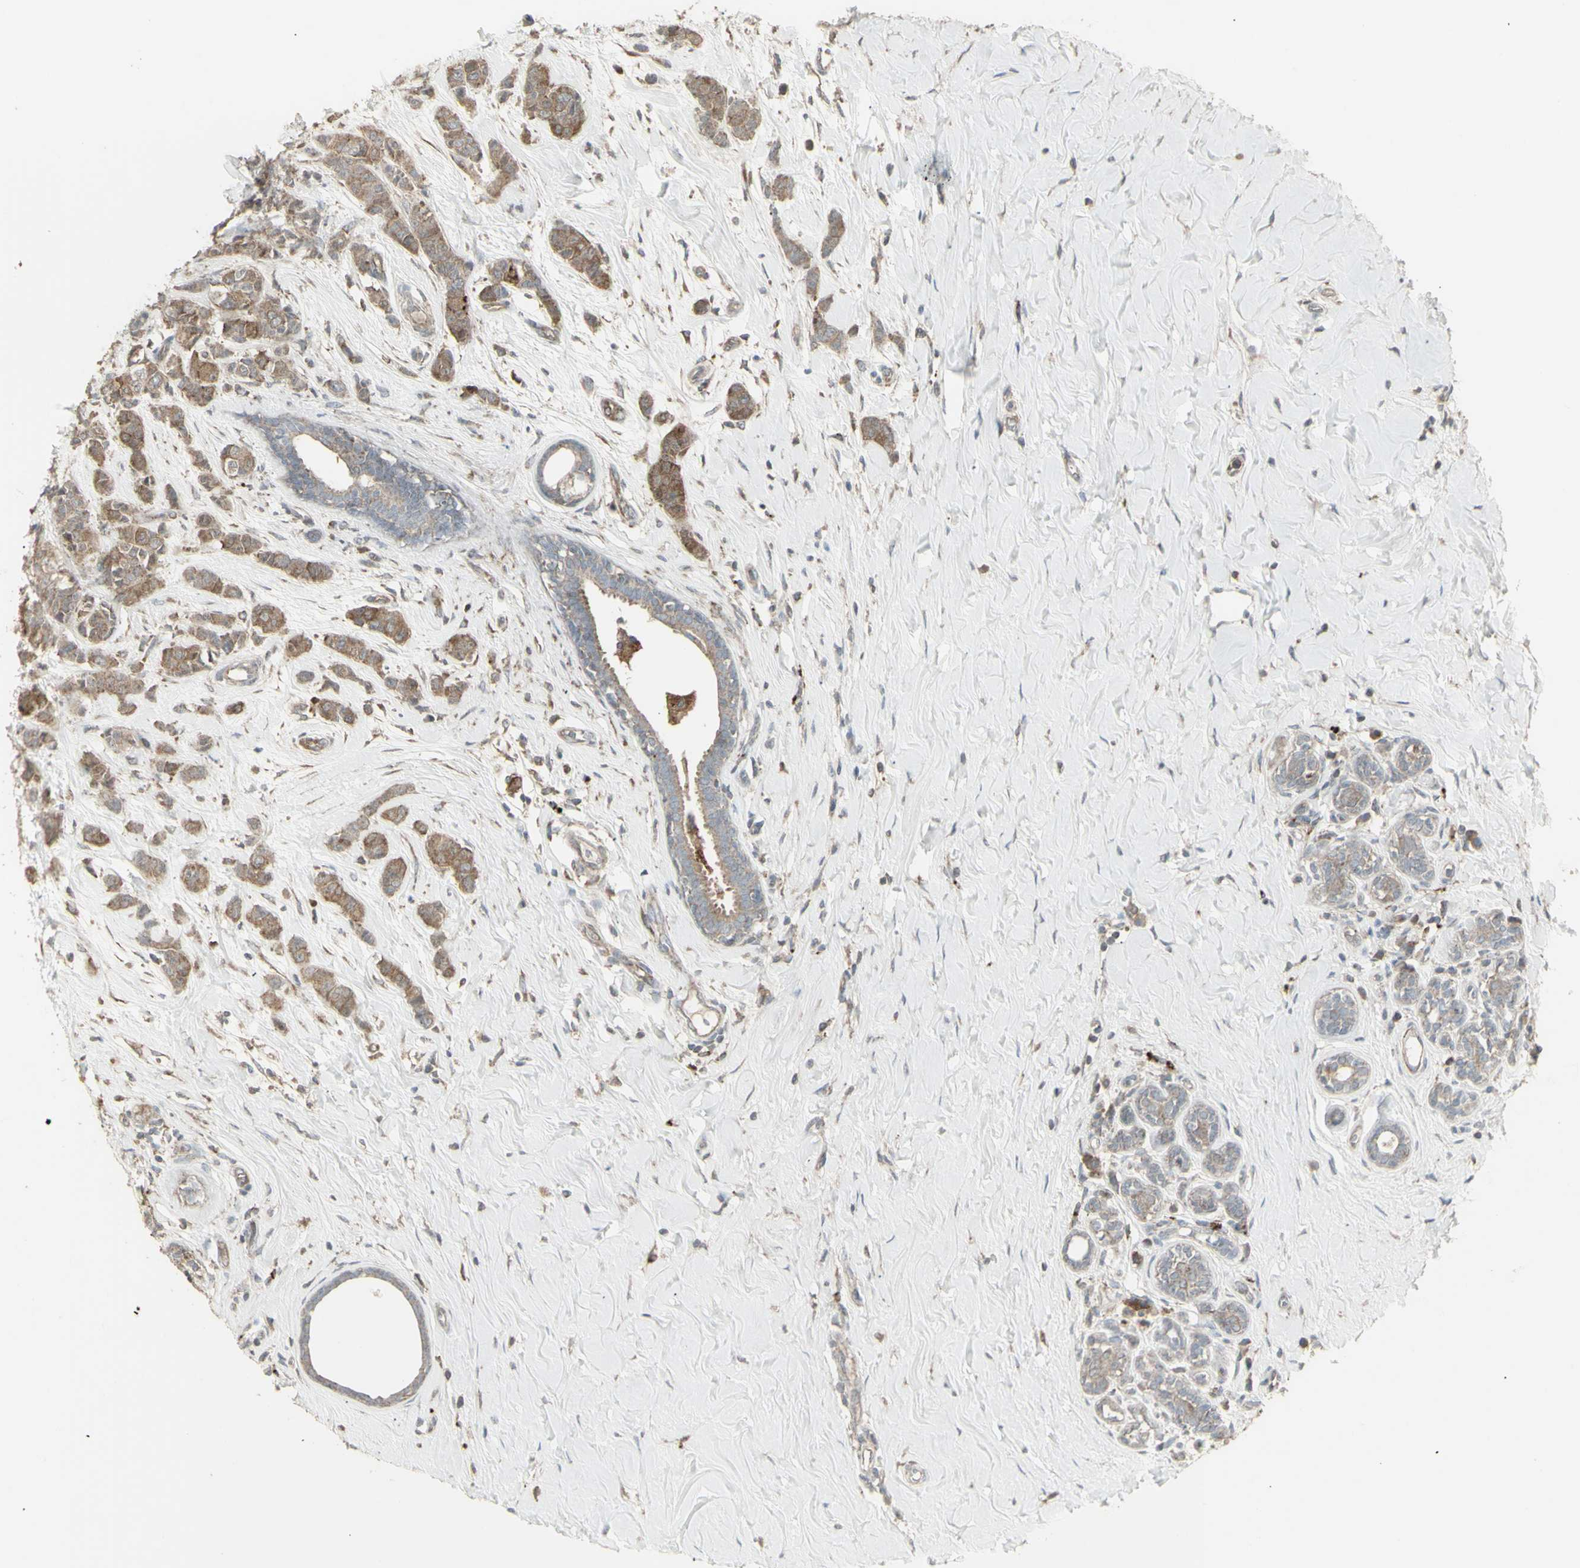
{"staining": {"intensity": "moderate", "quantity": ">75%", "location": "cytoplasmic/membranous"}, "tissue": "breast cancer", "cell_type": "Tumor cells", "image_type": "cancer", "snomed": [{"axis": "morphology", "description": "Normal tissue, NOS"}, {"axis": "morphology", "description": "Duct carcinoma"}, {"axis": "topography", "description": "Breast"}], "caption": "IHC histopathology image of breast cancer (infiltrating ductal carcinoma) stained for a protein (brown), which shows medium levels of moderate cytoplasmic/membranous expression in approximately >75% of tumor cells.", "gene": "RNASEL", "patient": {"sex": "female", "age": 40}}